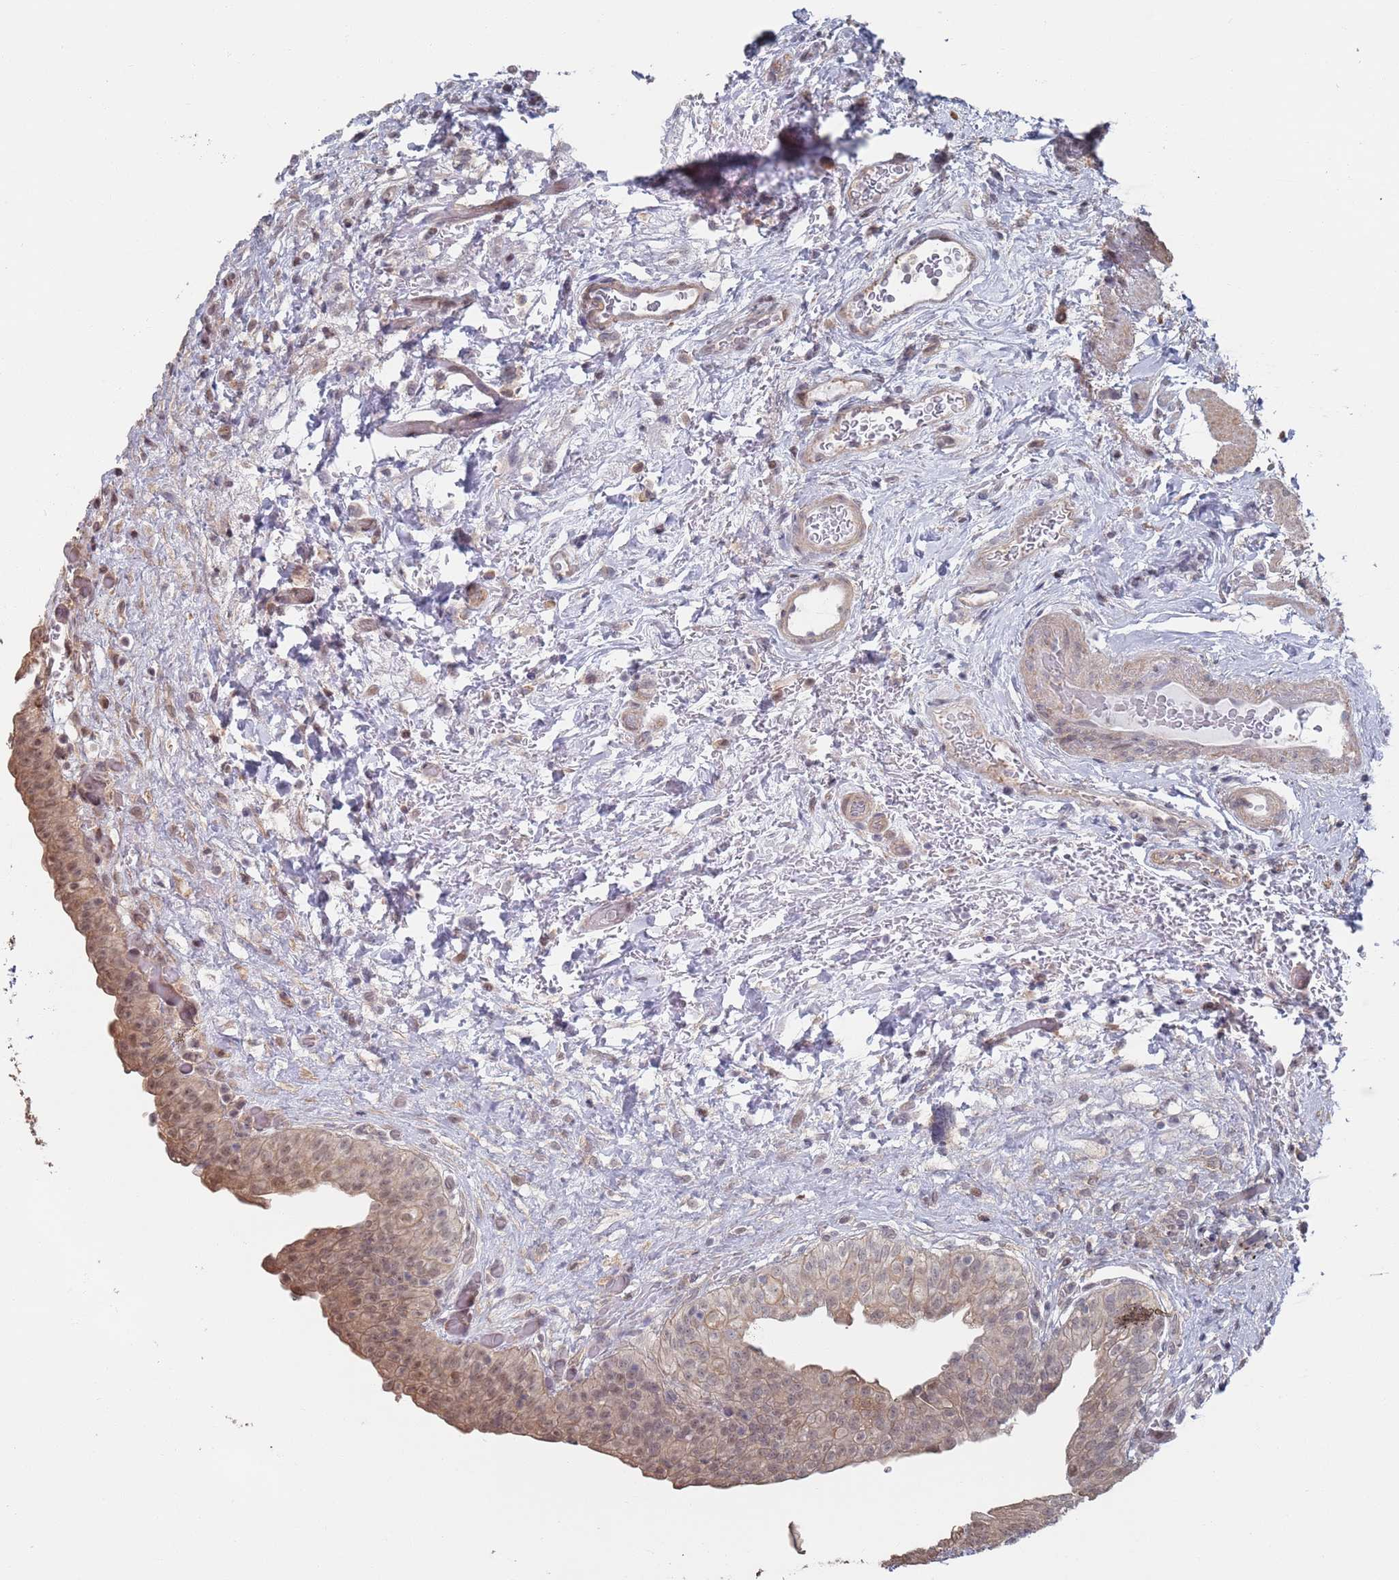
{"staining": {"intensity": "moderate", "quantity": "25%-75%", "location": "cytoplasmic/membranous"}, "tissue": "urinary bladder", "cell_type": "Urothelial cells", "image_type": "normal", "snomed": [{"axis": "morphology", "description": "Normal tissue, NOS"}, {"axis": "topography", "description": "Urinary bladder"}], "caption": "Urothelial cells display moderate cytoplasmic/membranous positivity in about 25%-75% of cells in unremarkable urinary bladder.", "gene": "DGKD", "patient": {"sex": "male", "age": 69}}